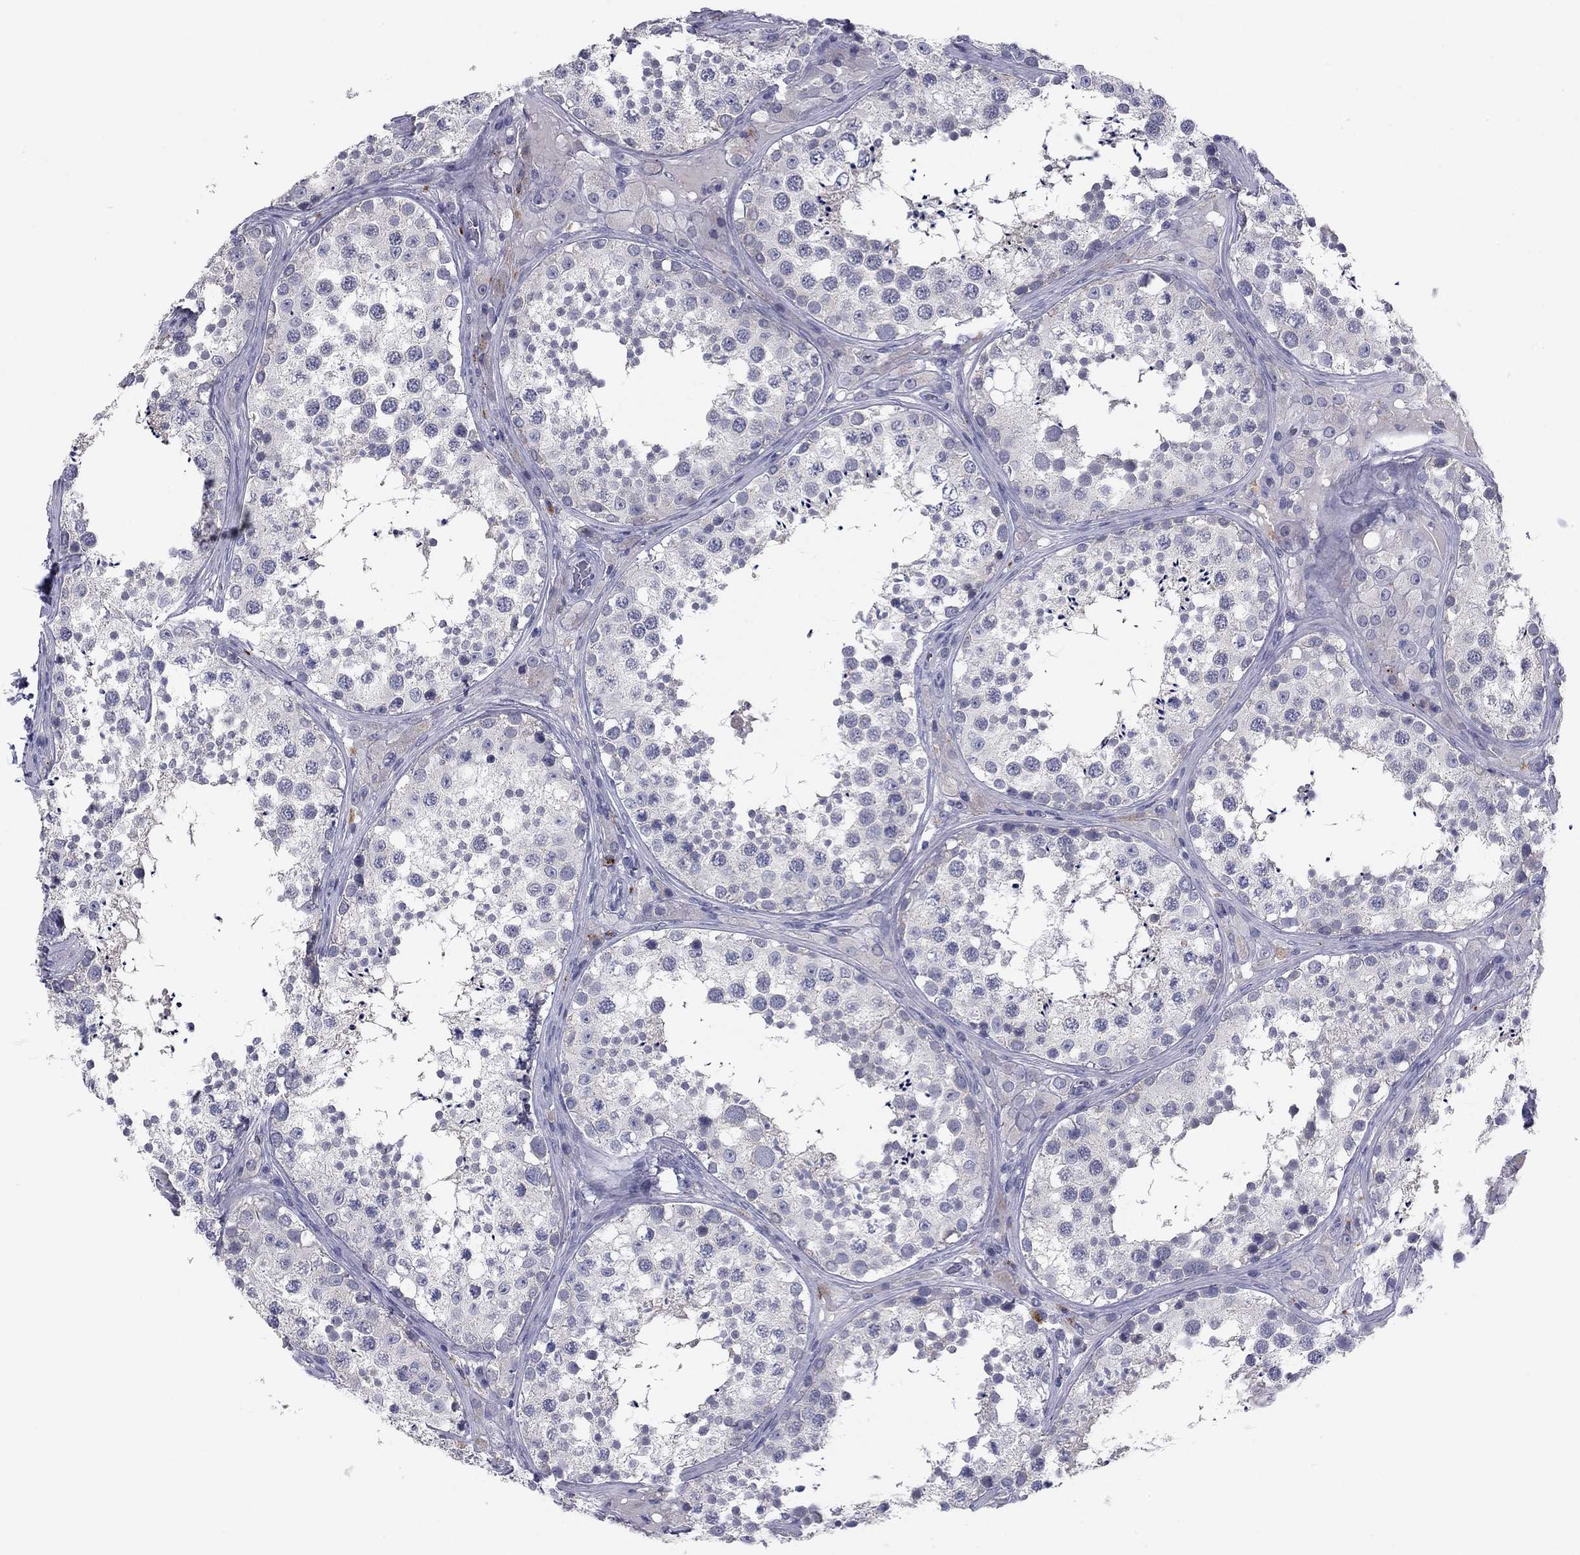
{"staining": {"intensity": "weak", "quantity": "<25%", "location": "cytoplasmic/membranous"}, "tissue": "testis", "cell_type": "Cells in seminiferous ducts", "image_type": "normal", "snomed": [{"axis": "morphology", "description": "Normal tissue, NOS"}, {"axis": "topography", "description": "Testis"}], "caption": "Immunohistochemistry histopathology image of unremarkable human testis stained for a protein (brown), which reveals no staining in cells in seminiferous ducts.", "gene": "CNTNAP4", "patient": {"sex": "male", "age": 34}}